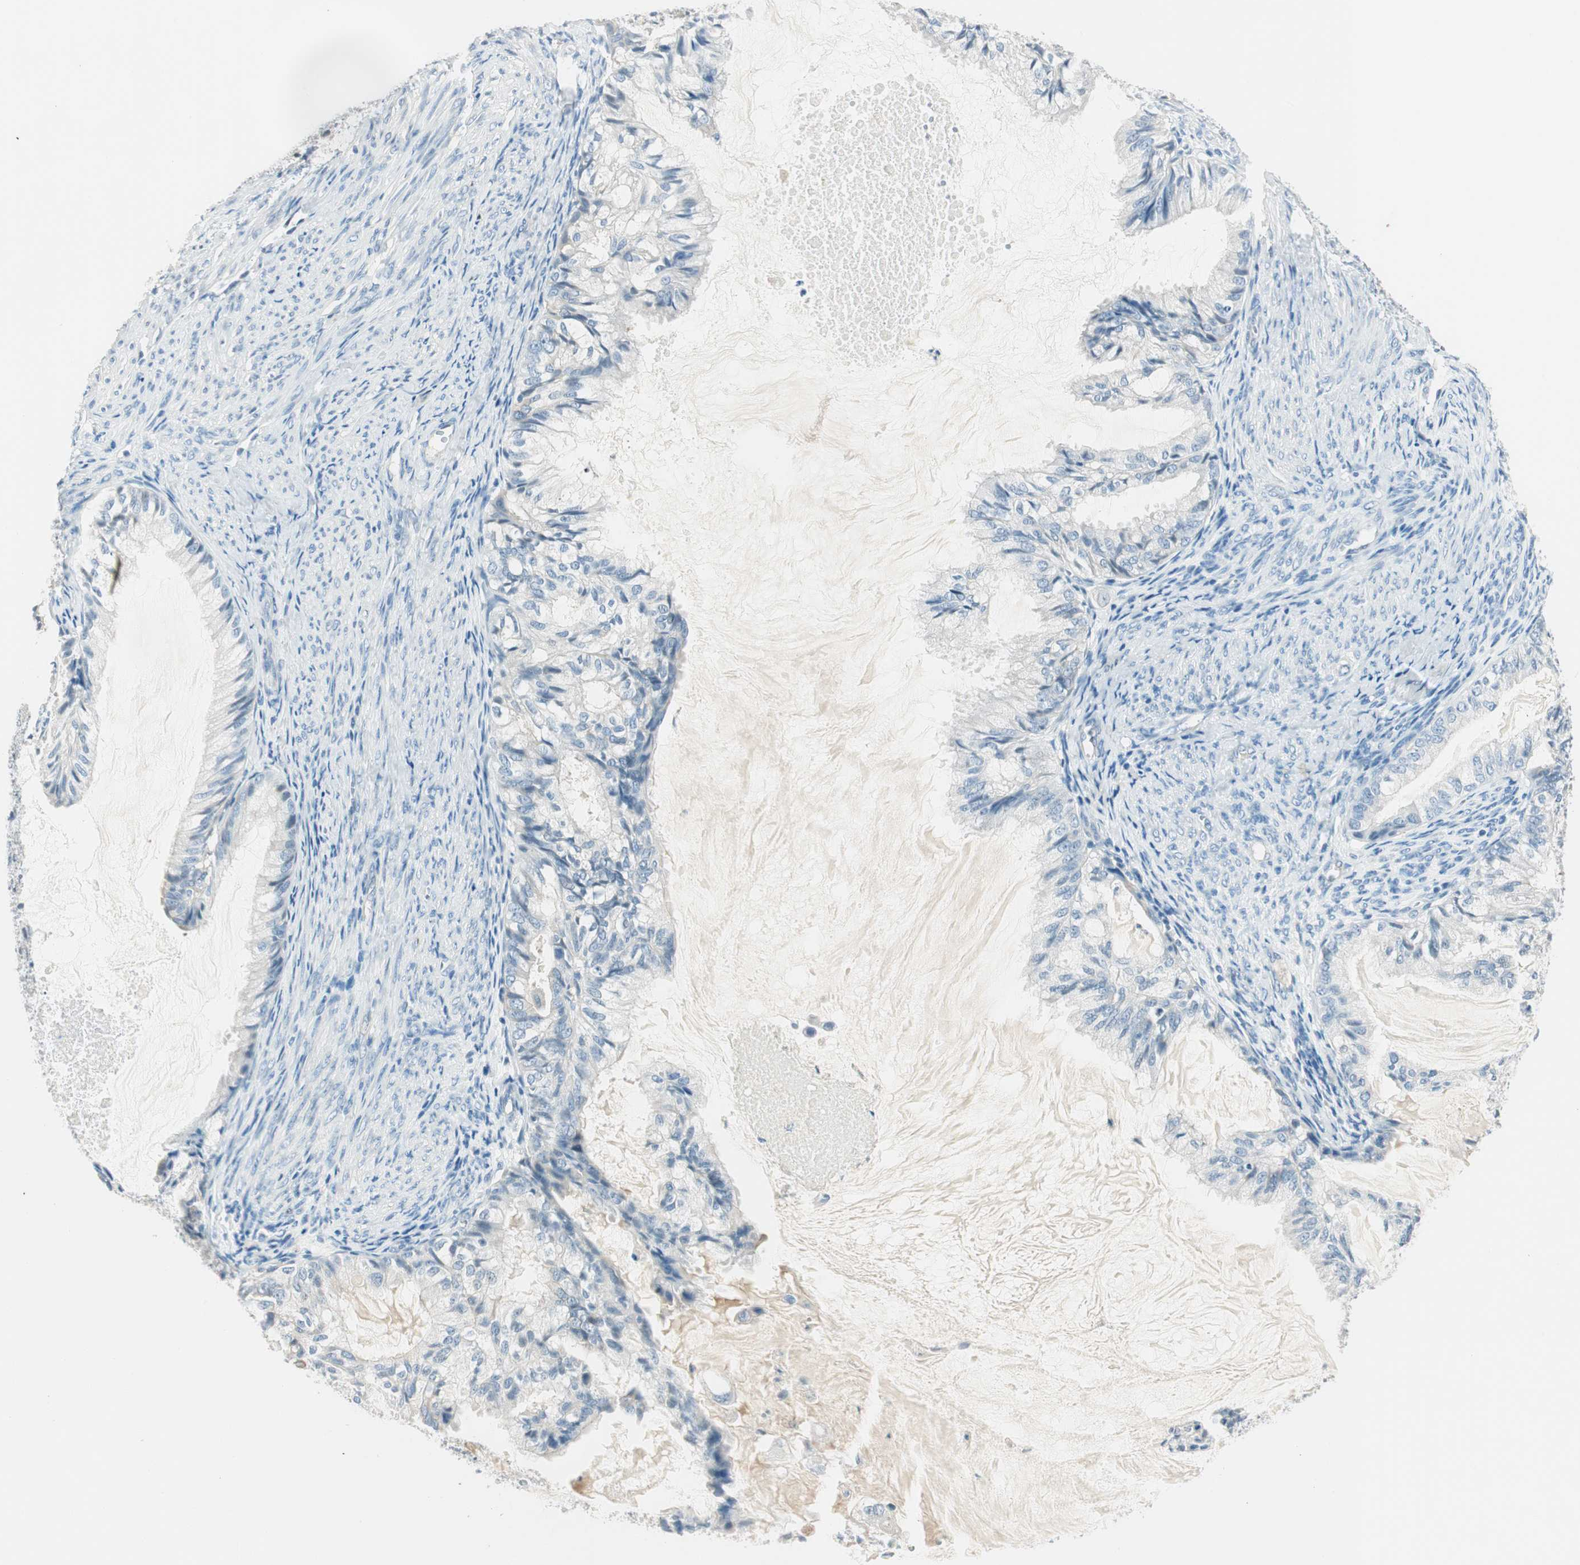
{"staining": {"intensity": "negative", "quantity": "none", "location": "none"}, "tissue": "cervical cancer", "cell_type": "Tumor cells", "image_type": "cancer", "snomed": [{"axis": "morphology", "description": "Normal tissue, NOS"}, {"axis": "morphology", "description": "Adenocarcinoma, NOS"}, {"axis": "topography", "description": "Cervix"}, {"axis": "topography", "description": "Endometrium"}], "caption": "Cervical cancer was stained to show a protein in brown. There is no significant positivity in tumor cells.", "gene": "GNAO1", "patient": {"sex": "female", "age": 86}}